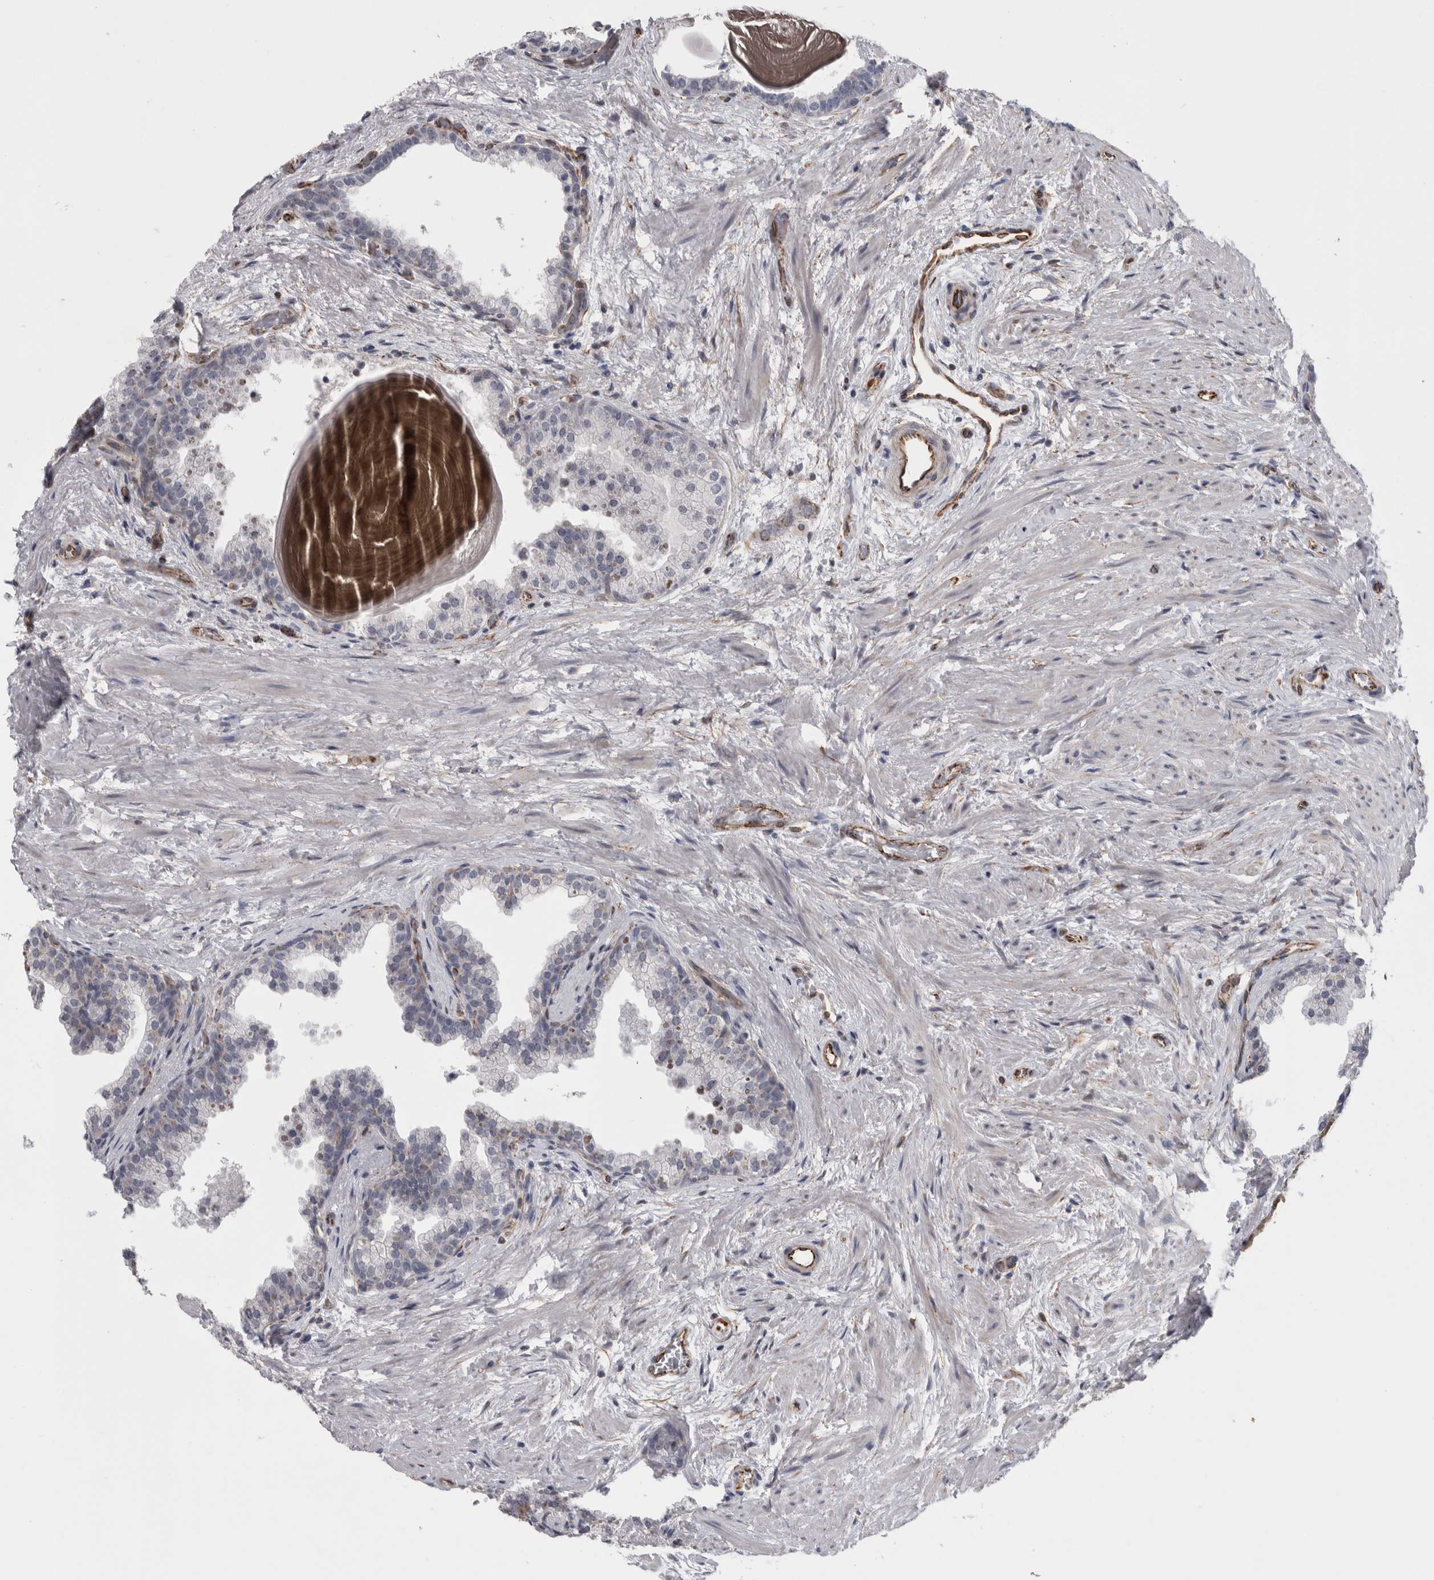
{"staining": {"intensity": "negative", "quantity": "none", "location": "none"}, "tissue": "prostate", "cell_type": "Glandular cells", "image_type": "normal", "snomed": [{"axis": "morphology", "description": "Normal tissue, NOS"}, {"axis": "topography", "description": "Prostate"}], "caption": "Immunohistochemical staining of normal prostate displays no significant positivity in glandular cells.", "gene": "ACOT7", "patient": {"sex": "male", "age": 48}}